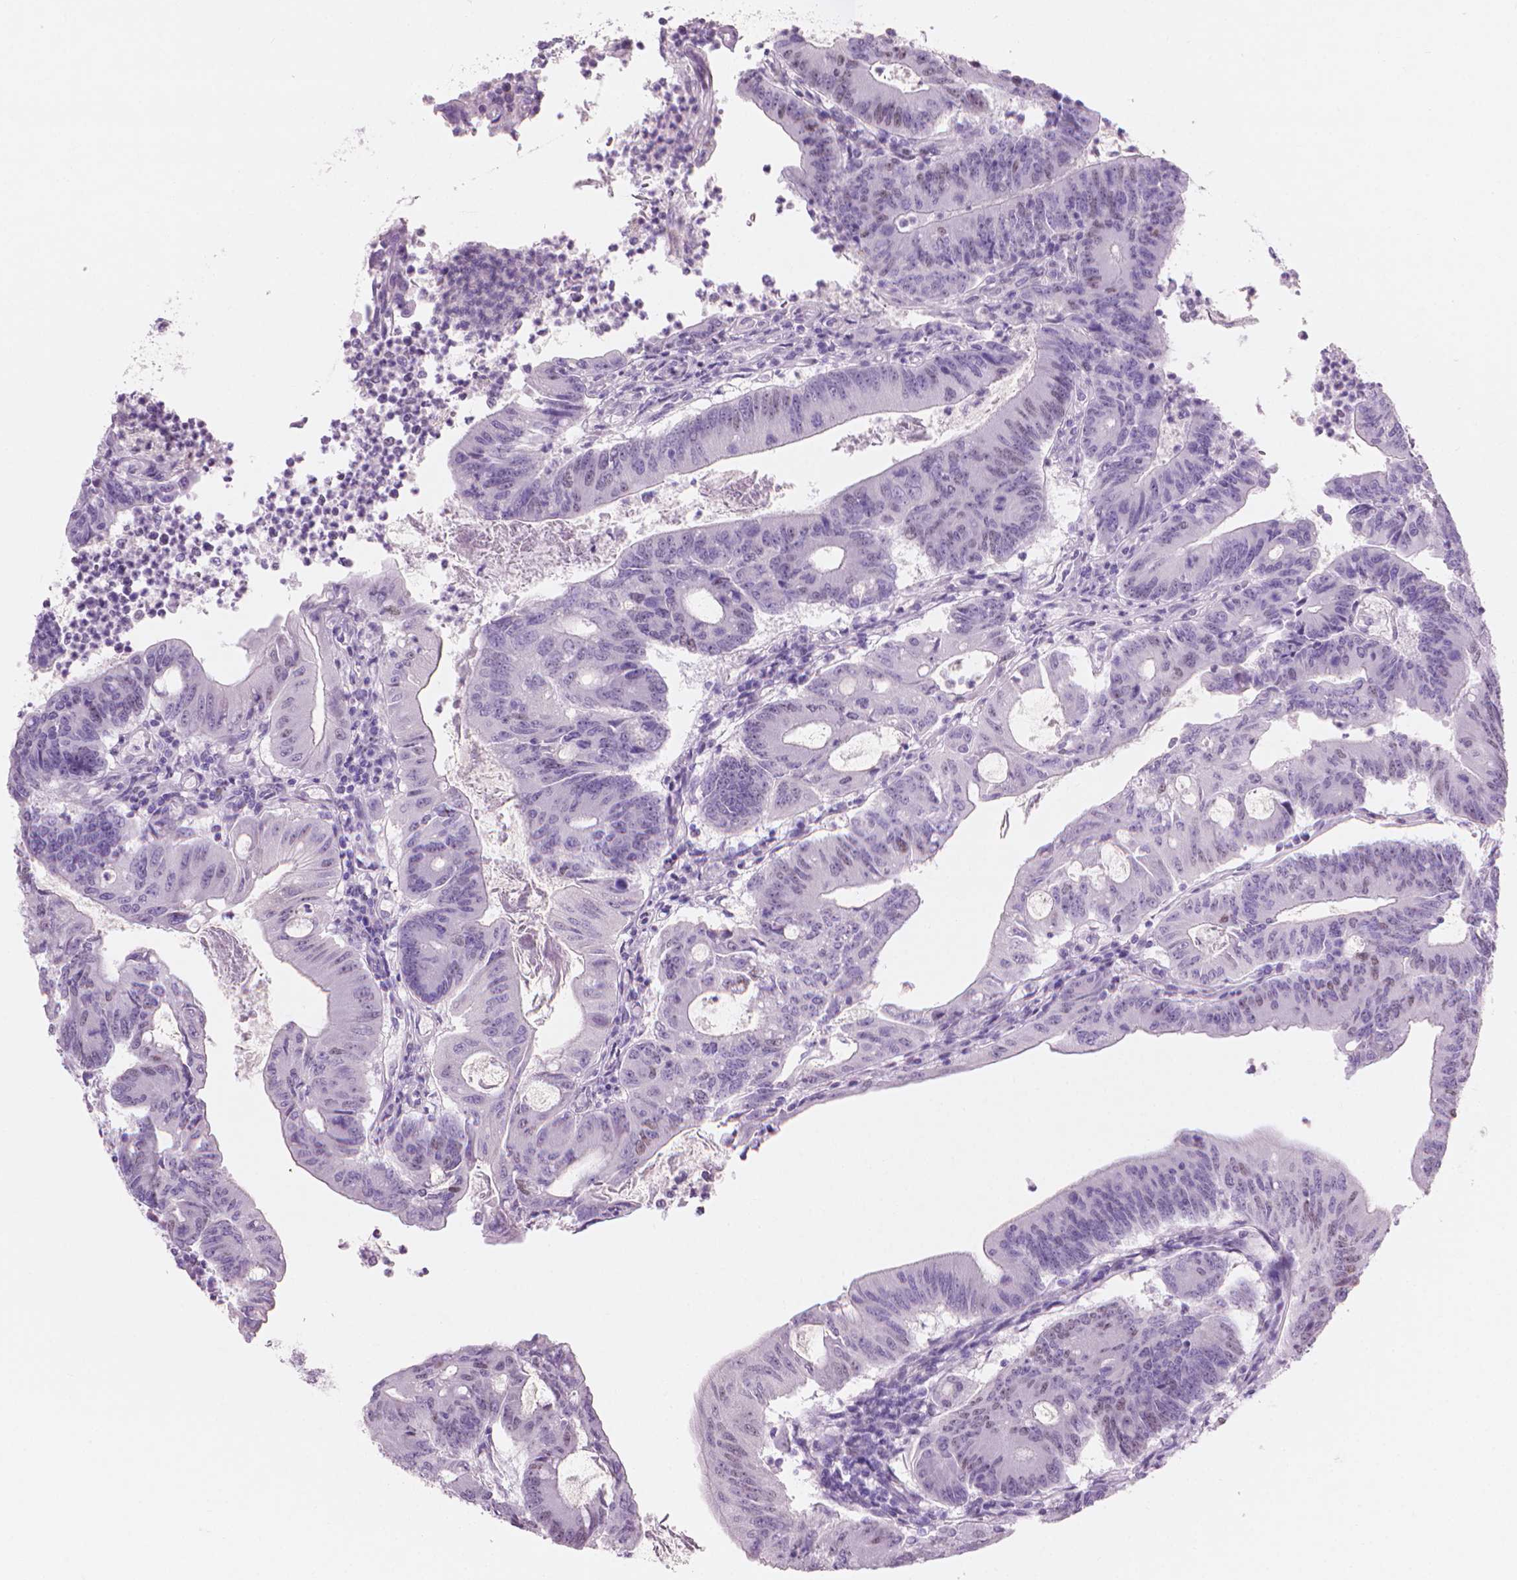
{"staining": {"intensity": "weak", "quantity": "<25%", "location": "nuclear"}, "tissue": "colorectal cancer", "cell_type": "Tumor cells", "image_type": "cancer", "snomed": [{"axis": "morphology", "description": "Adenocarcinoma, NOS"}, {"axis": "topography", "description": "Colon"}], "caption": "Immunohistochemistry (IHC) micrograph of neoplastic tissue: adenocarcinoma (colorectal) stained with DAB (3,3'-diaminobenzidine) shows no significant protein expression in tumor cells.", "gene": "PIAS2", "patient": {"sex": "female", "age": 70}}